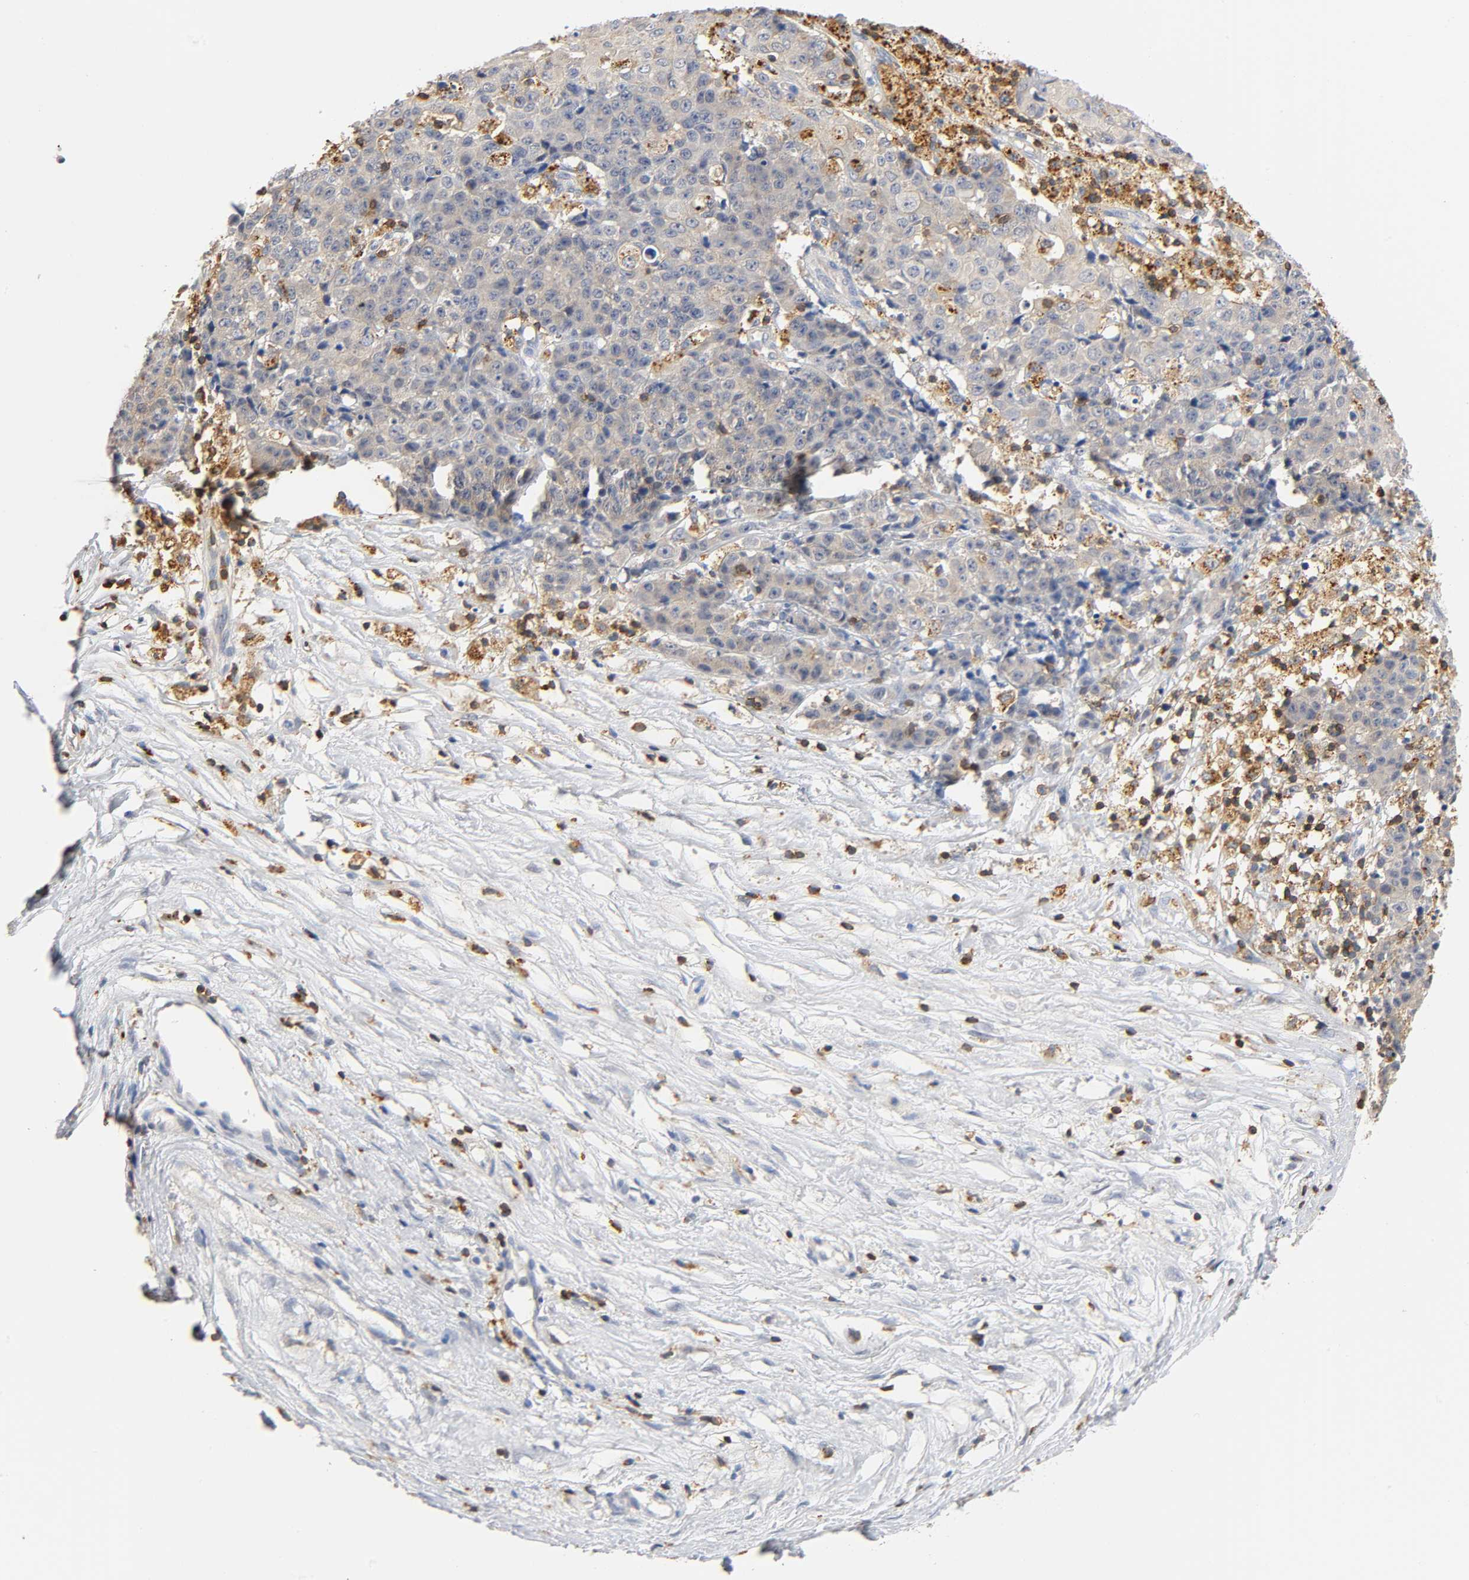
{"staining": {"intensity": "negative", "quantity": "none", "location": "none"}, "tissue": "ovarian cancer", "cell_type": "Tumor cells", "image_type": "cancer", "snomed": [{"axis": "morphology", "description": "Carcinoma, endometroid"}, {"axis": "topography", "description": "Ovary"}], "caption": "A high-resolution image shows immunohistochemistry staining of ovarian cancer, which demonstrates no significant expression in tumor cells.", "gene": "UCKL1", "patient": {"sex": "female", "age": 42}}